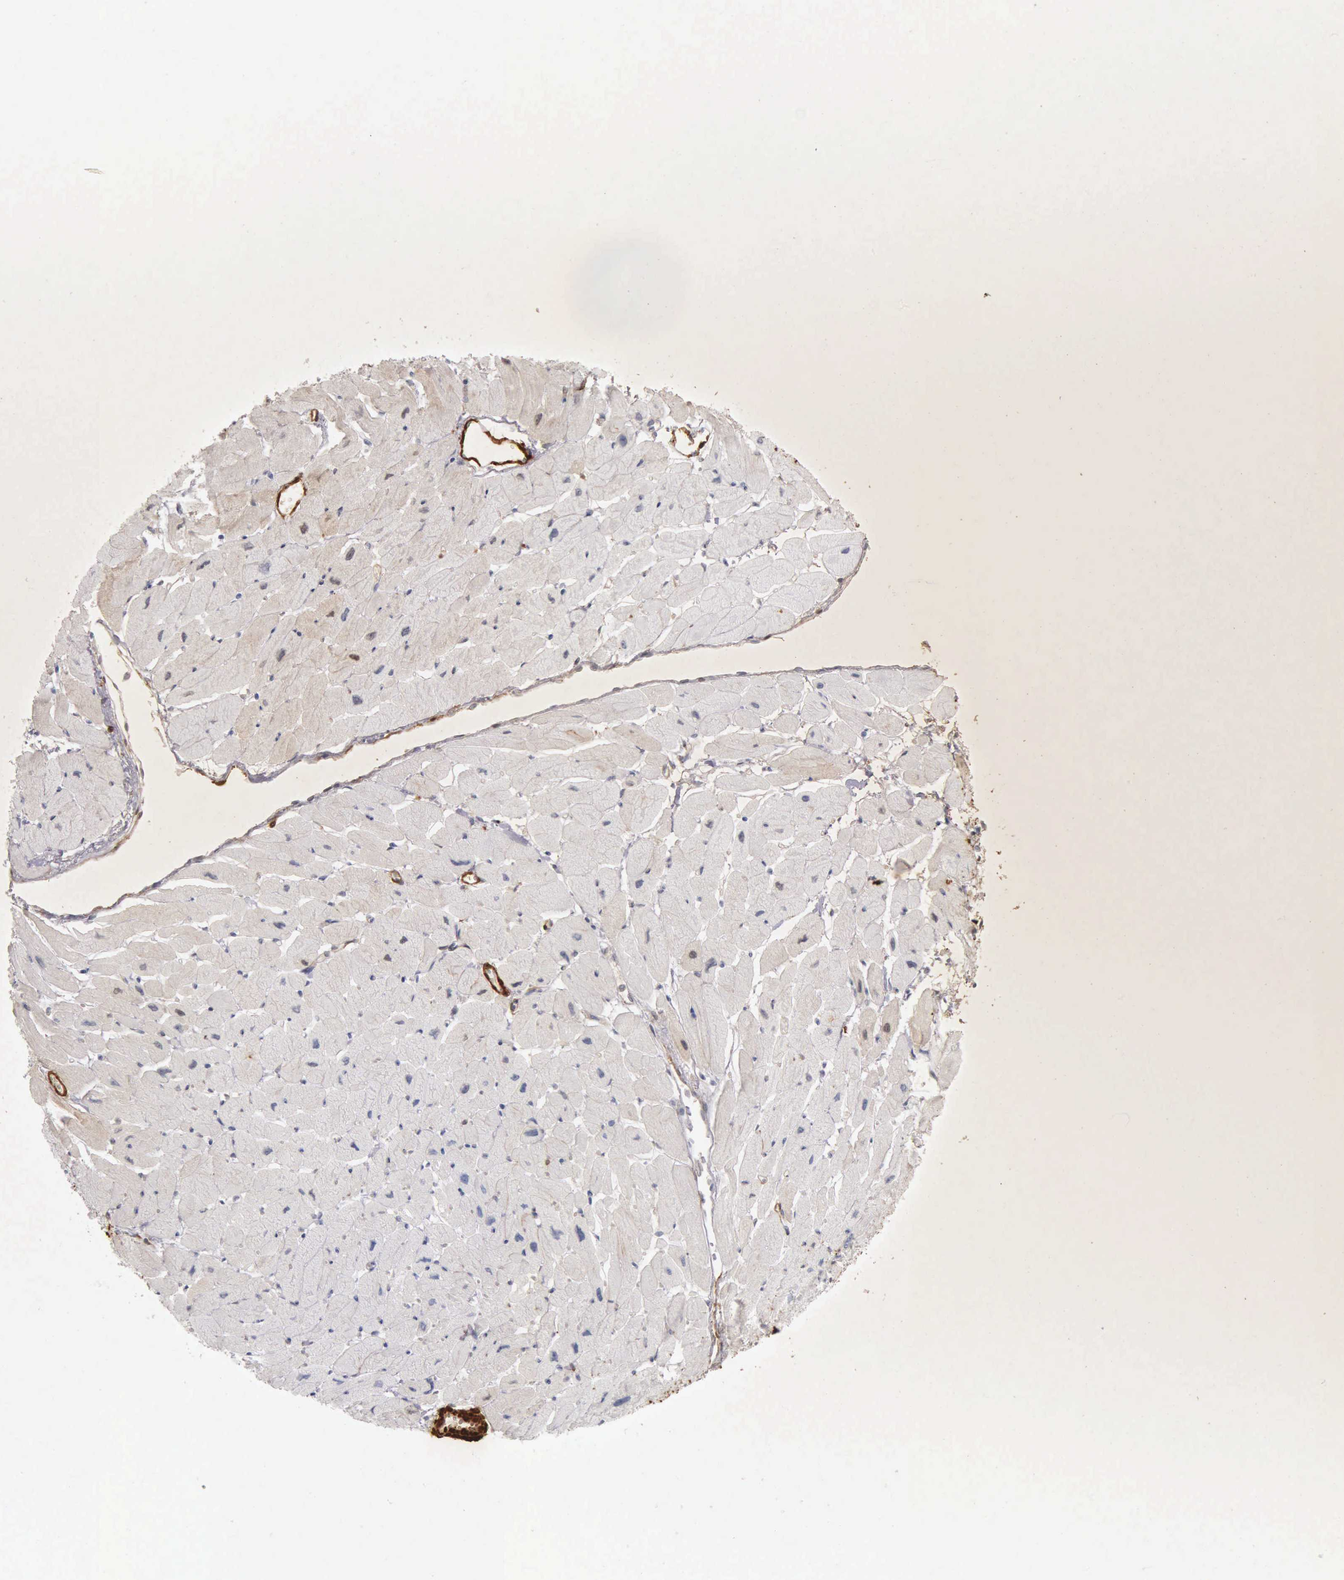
{"staining": {"intensity": "negative", "quantity": "none", "location": "none"}, "tissue": "heart muscle", "cell_type": "Cardiomyocytes", "image_type": "normal", "snomed": [{"axis": "morphology", "description": "Normal tissue, NOS"}, {"axis": "topography", "description": "Heart"}], "caption": "The immunohistochemistry (IHC) image has no significant expression in cardiomyocytes of heart muscle. Brightfield microscopy of immunohistochemistry (IHC) stained with DAB (3,3'-diaminobenzidine) (brown) and hematoxylin (blue), captured at high magnification.", "gene": "CNN1", "patient": {"sex": "female", "age": 54}}